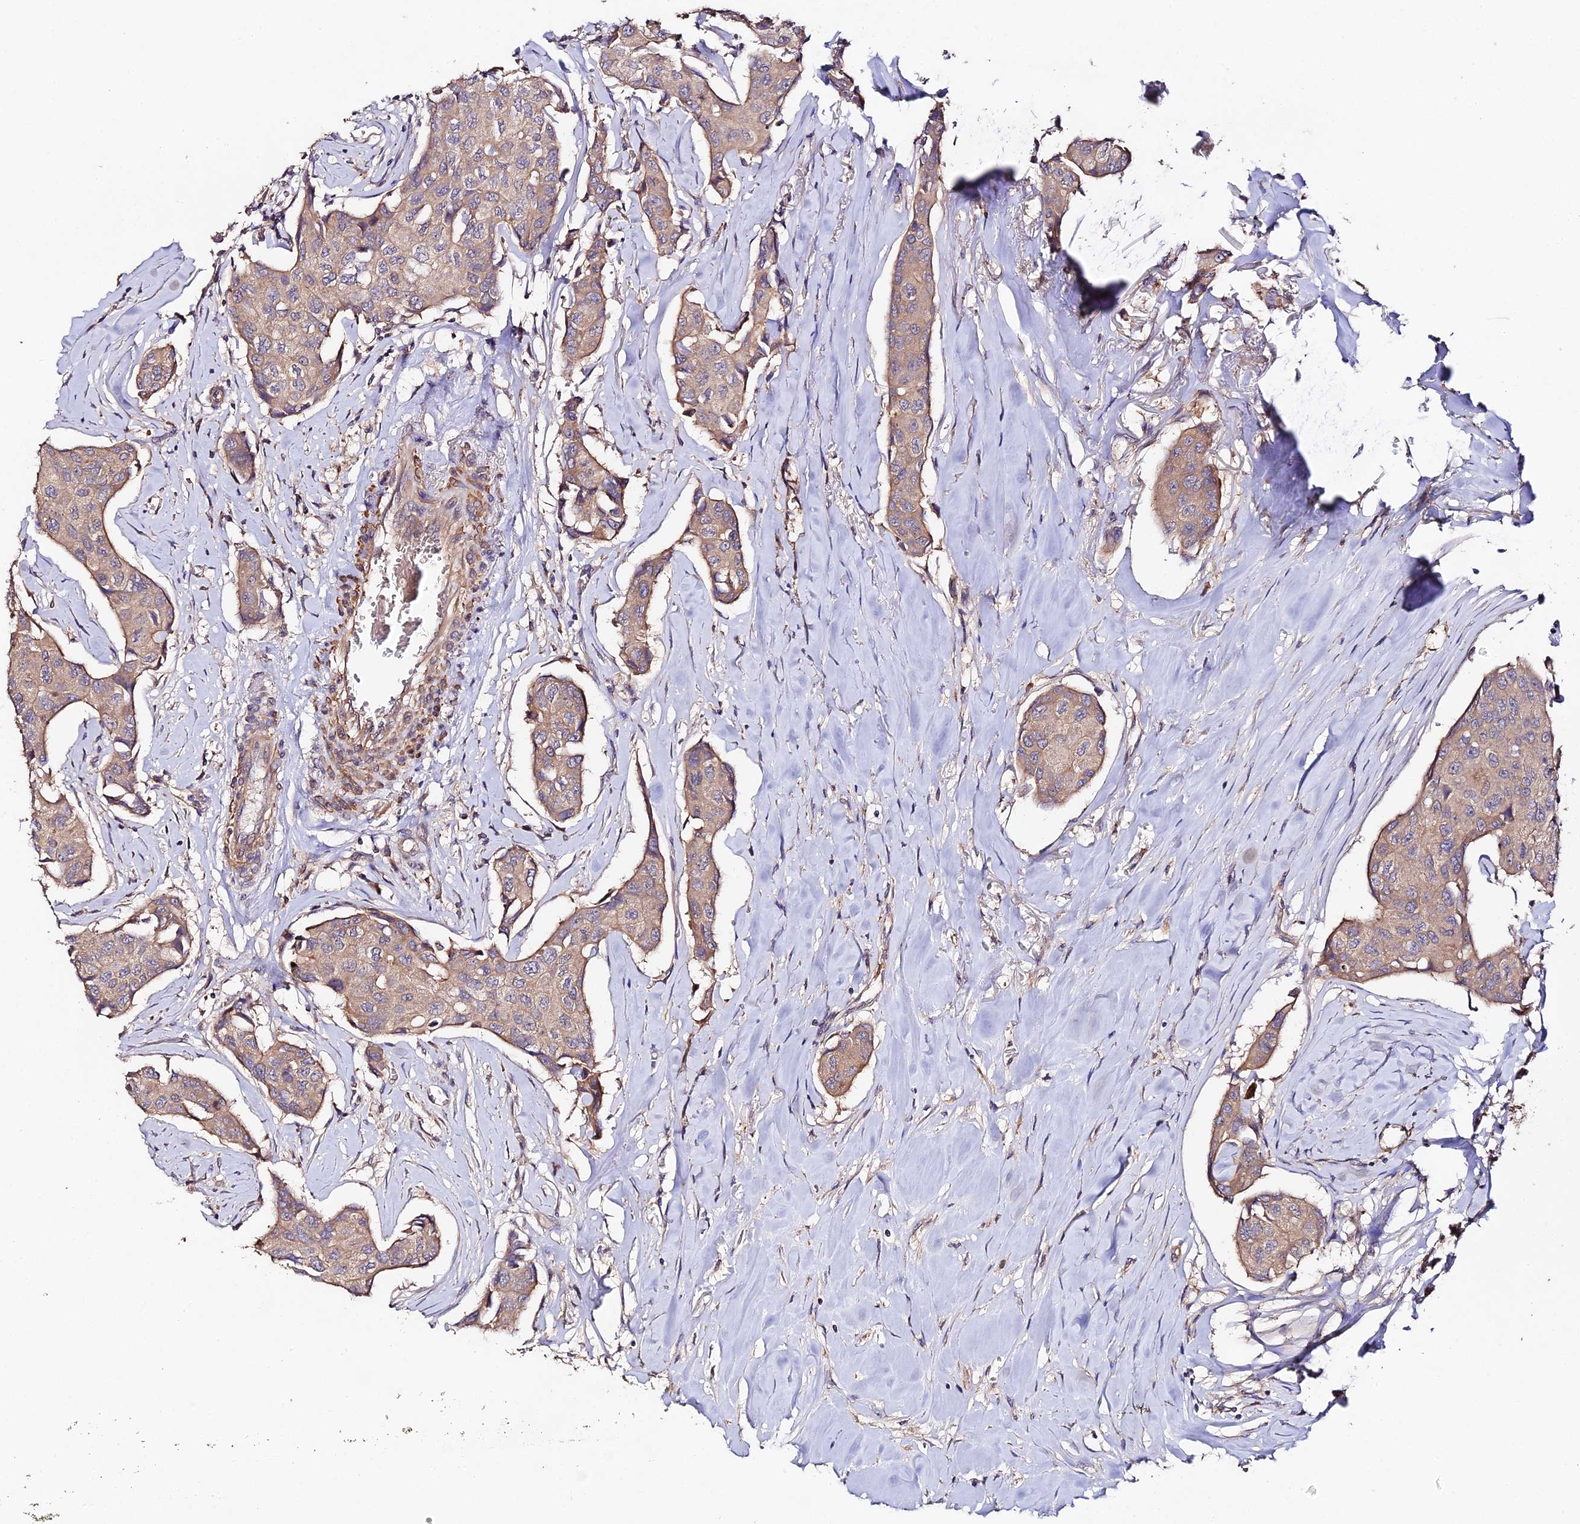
{"staining": {"intensity": "moderate", "quantity": ">75%", "location": "cytoplasmic/membranous"}, "tissue": "breast cancer", "cell_type": "Tumor cells", "image_type": "cancer", "snomed": [{"axis": "morphology", "description": "Duct carcinoma"}, {"axis": "topography", "description": "Breast"}], "caption": "High-magnification brightfield microscopy of breast cancer (infiltrating ductal carcinoma) stained with DAB (3,3'-diaminobenzidine) (brown) and counterstained with hematoxylin (blue). tumor cells exhibit moderate cytoplasmic/membranous positivity is seen in about>75% of cells.", "gene": "TRIM26", "patient": {"sex": "female", "age": 80}}